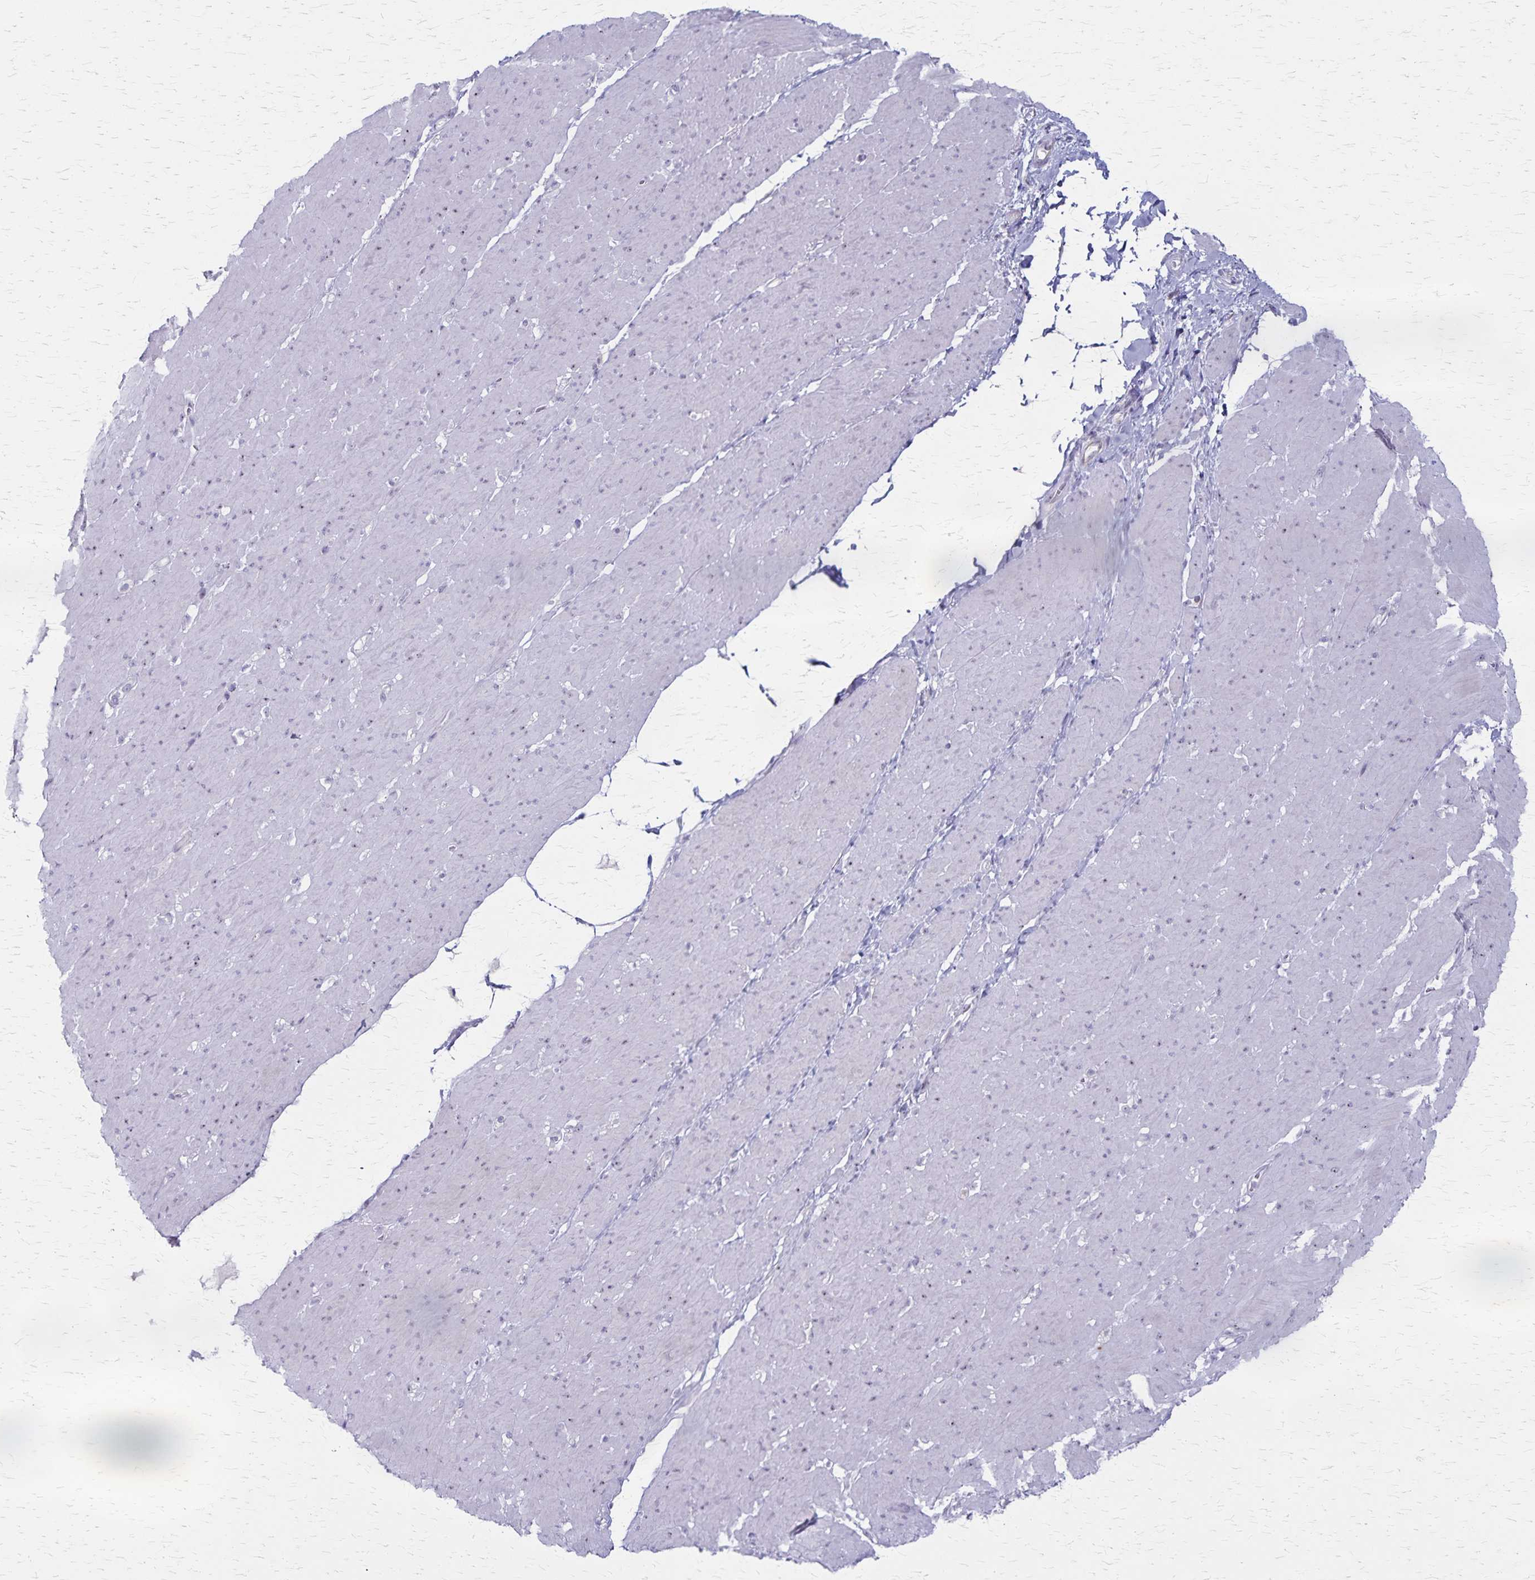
{"staining": {"intensity": "weak", "quantity": "<25%", "location": "nuclear"}, "tissue": "smooth muscle", "cell_type": "Smooth muscle cells", "image_type": "normal", "snomed": [{"axis": "morphology", "description": "Normal tissue, NOS"}, {"axis": "topography", "description": "Smooth muscle"}, {"axis": "topography", "description": "Rectum"}], "caption": "Smooth muscle cells are negative for brown protein staining in benign smooth muscle.", "gene": "DLK2", "patient": {"sex": "male", "age": 53}}